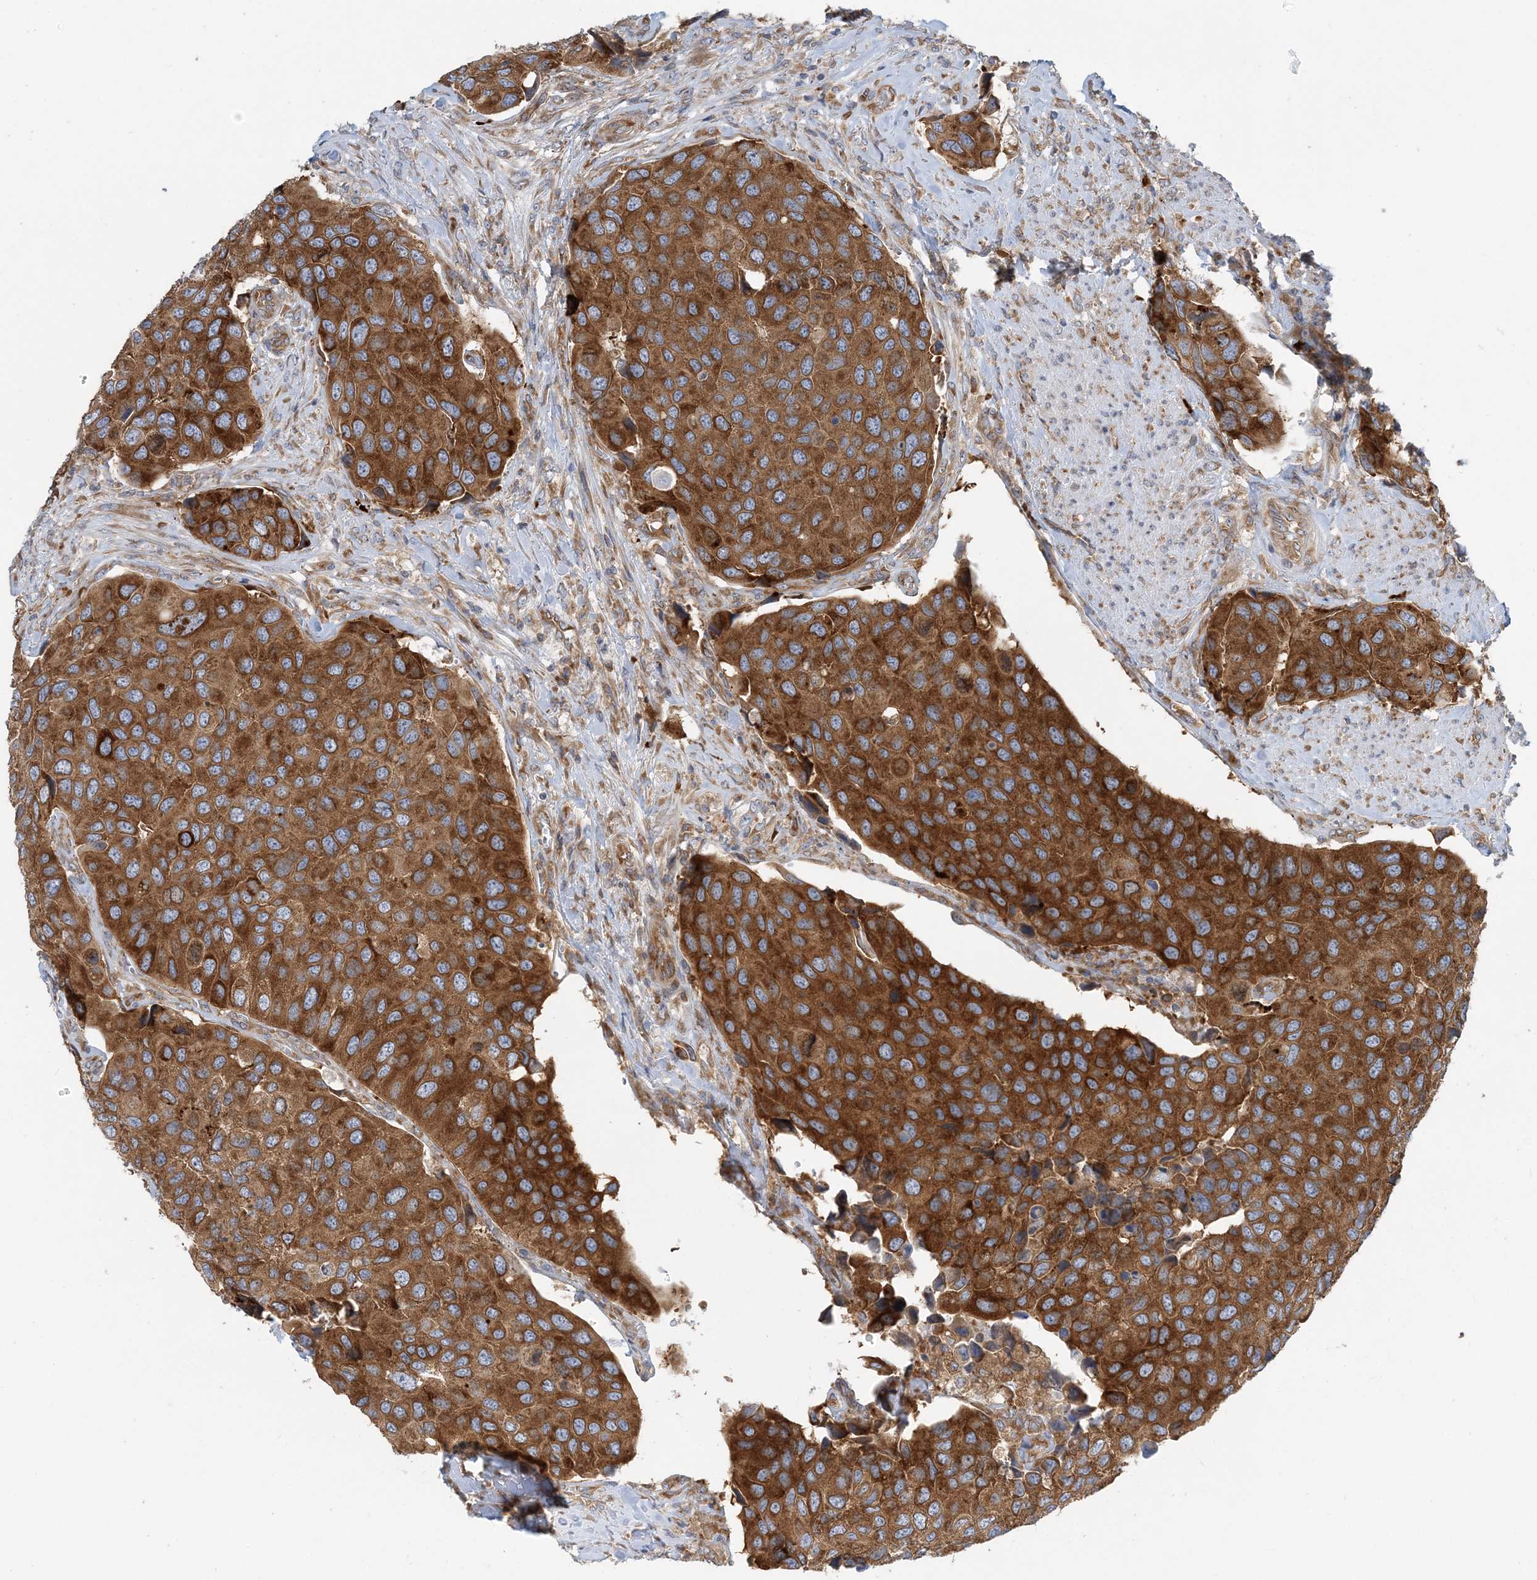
{"staining": {"intensity": "strong", "quantity": ">75%", "location": "cytoplasmic/membranous"}, "tissue": "urothelial cancer", "cell_type": "Tumor cells", "image_type": "cancer", "snomed": [{"axis": "morphology", "description": "Urothelial carcinoma, High grade"}, {"axis": "topography", "description": "Urinary bladder"}], "caption": "High-grade urothelial carcinoma stained for a protein (brown) exhibits strong cytoplasmic/membranous positive staining in approximately >75% of tumor cells.", "gene": "LARP4B", "patient": {"sex": "male", "age": 74}}